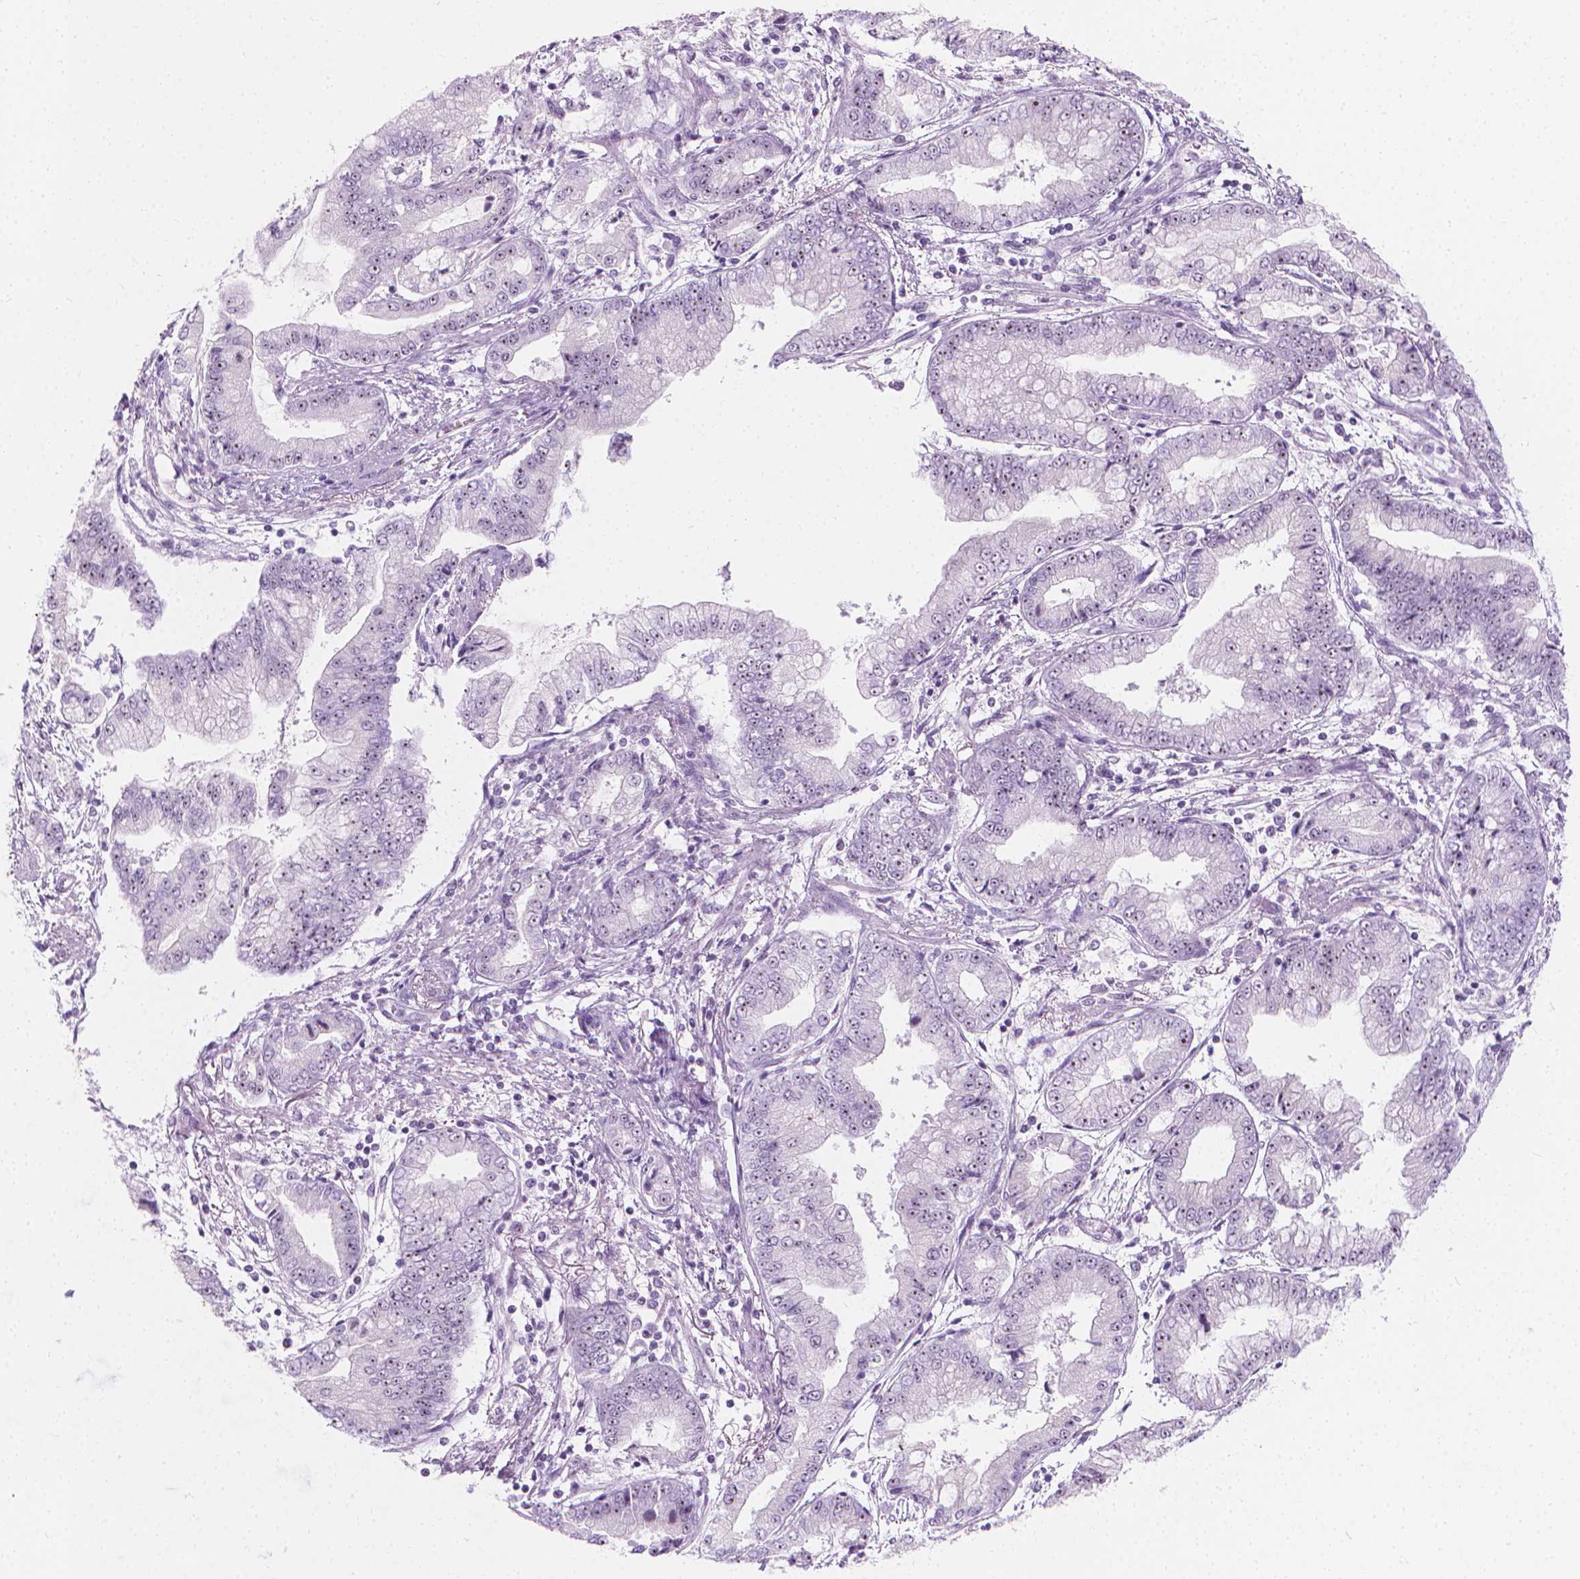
{"staining": {"intensity": "negative", "quantity": "none", "location": "none"}, "tissue": "stomach cancer", "cell_type": "Tumor cells", "image_type": "cancer", "snomed": [{"axis": "morphology", "description": "Adenocarcinoma, NOS"}, {"axis": "topography", "description": "Stomach, upper"}], "caption": "Stomach cancer stained for a protein using IHC exhibits no positivity tumor cells.", "gene": "NOL7", "patient": {"sex": "female", "age": 74}}